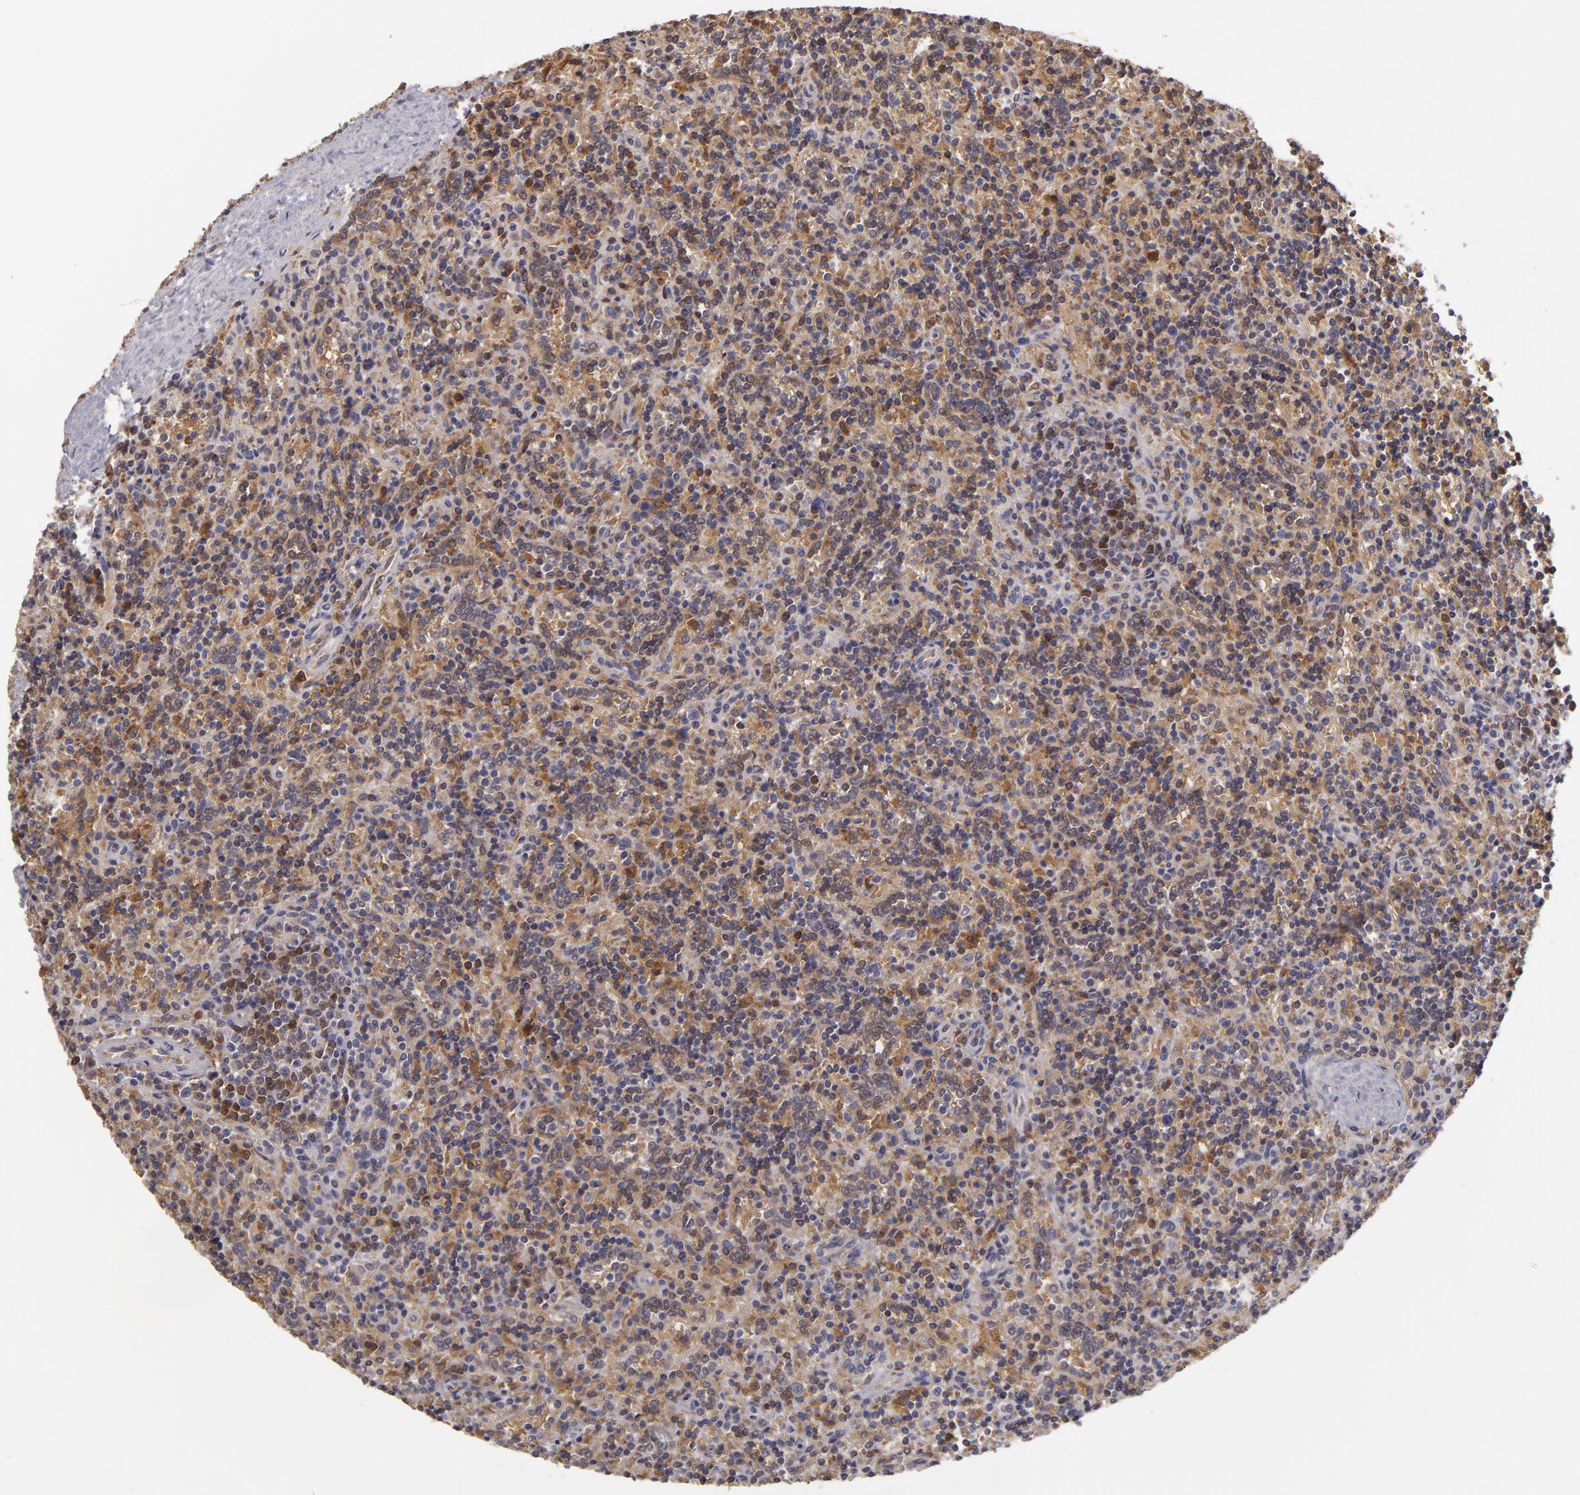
{"staining": {"intensity": "moderate", "quantity": "<25%", "location": "cytoplasmic/membranous"}, "tissue": "lymphoma", "cell_type": "Tumor cells", "image_type": "cancer", "snomed": [{"axis": "morphology", "description": "Malignant lymphoma, non-Hodgkin's type, Low grade"}, {"axis": "topography", "description": "Spleen"}], "caption": "An IHC histopathology image of tumor tissue is shown. Protein staining in brown labels moderate cytoplasmic/membranous positivity in lymphoma within tumor cells.", "gene": "FHIT", "patient": {"sex": "male", "age": 67}}